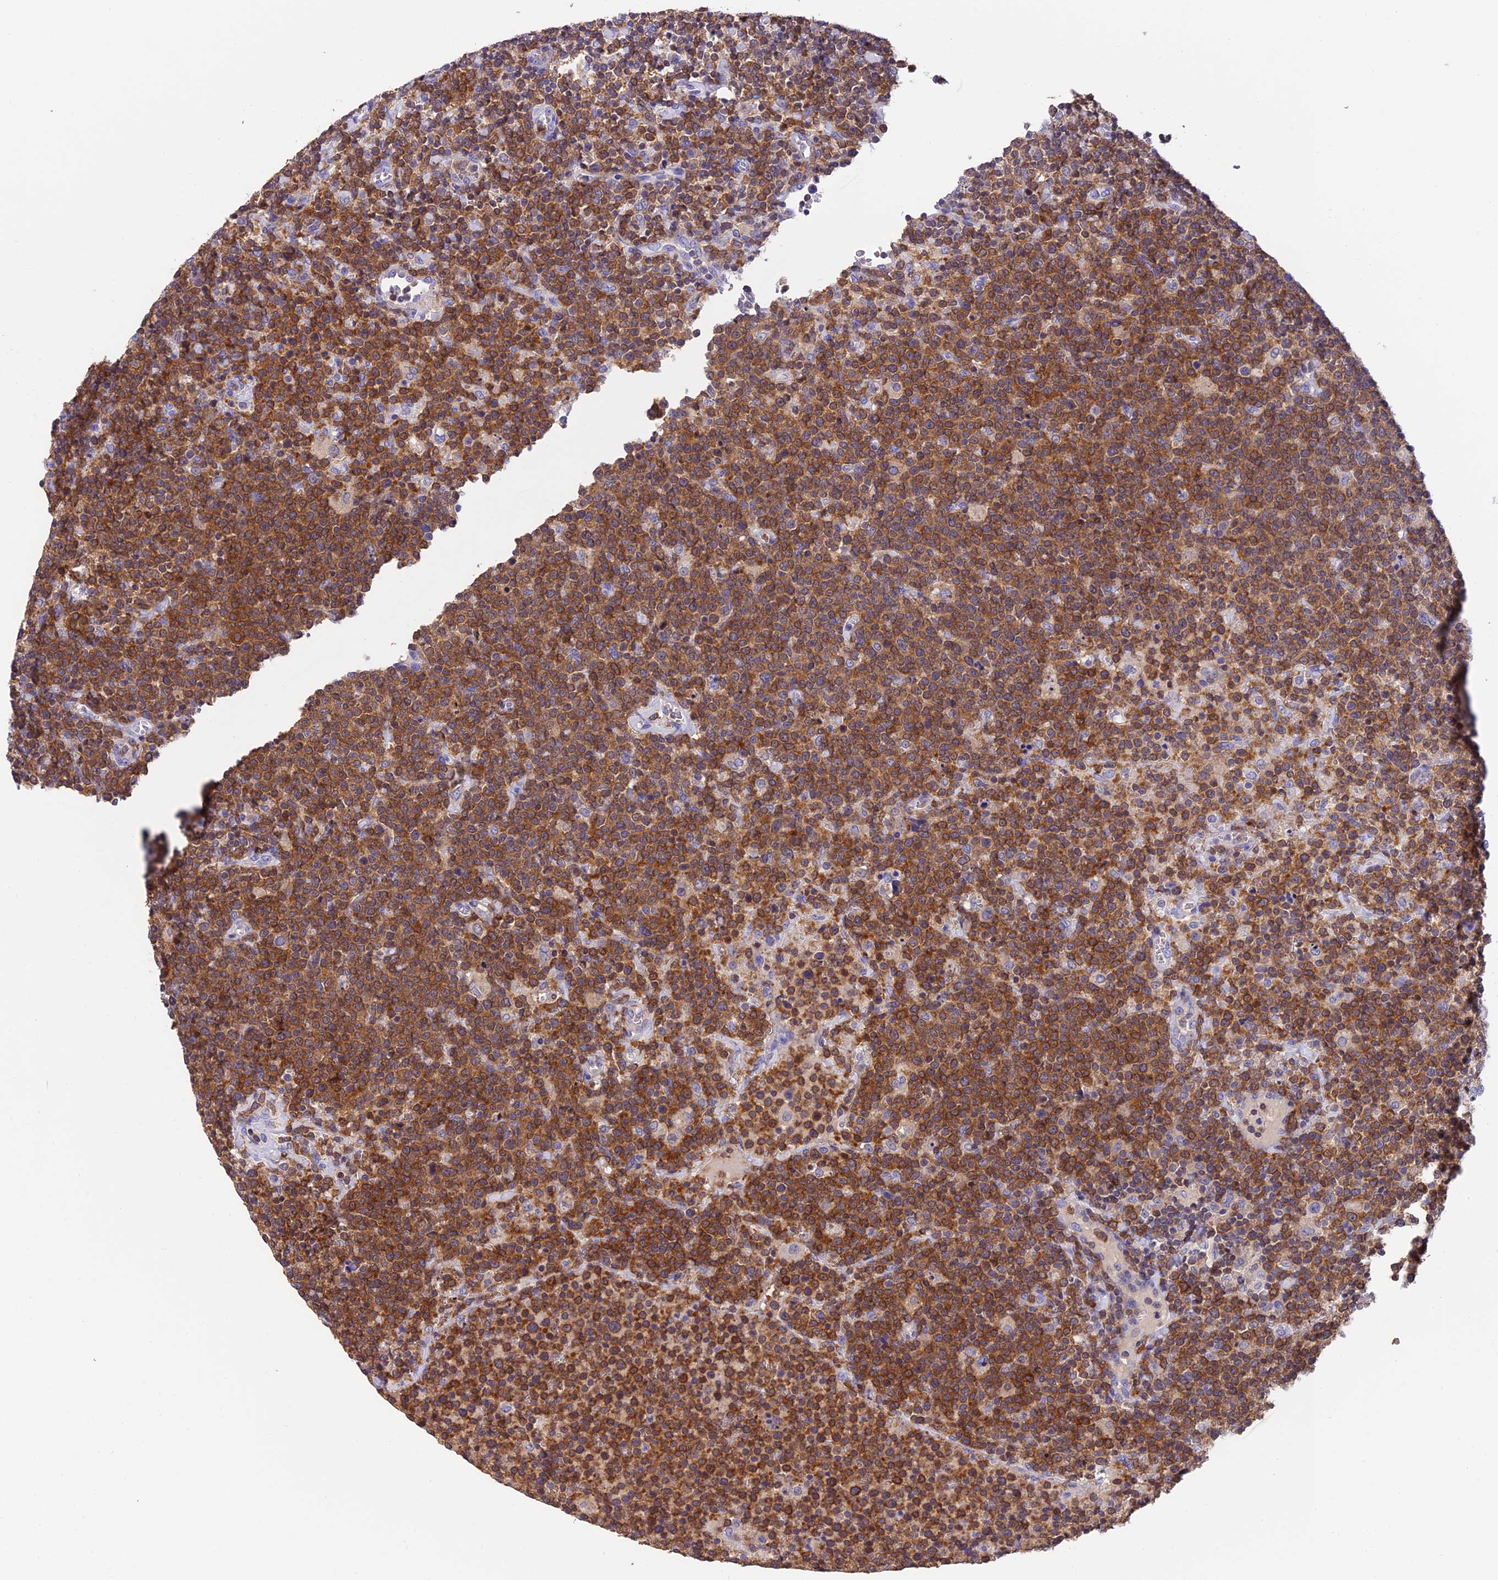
{"staining": {"intensity": "strong", "quantity": ">75%", "location": "cytoplasmic/membranous"}, "tissue": "lymphoma", "cell_type": "Tumor cells", "image_type": "cancer", "snomed": [{"axis": "morphology", "description": "Malignant lymphoma, non-Hodgkin's type, High grade"}, {"axis": "topography", "description": "Lymph node"}], "caption": "Protein staining of high-grade malignant lymphoma, non-Hodgkin's type tissue exhibits strong cytoplasmic/membranous staining in about >75% of tumor cells.", "gene": "LPXN", "patient": {"sex": "male", "age": 61}}